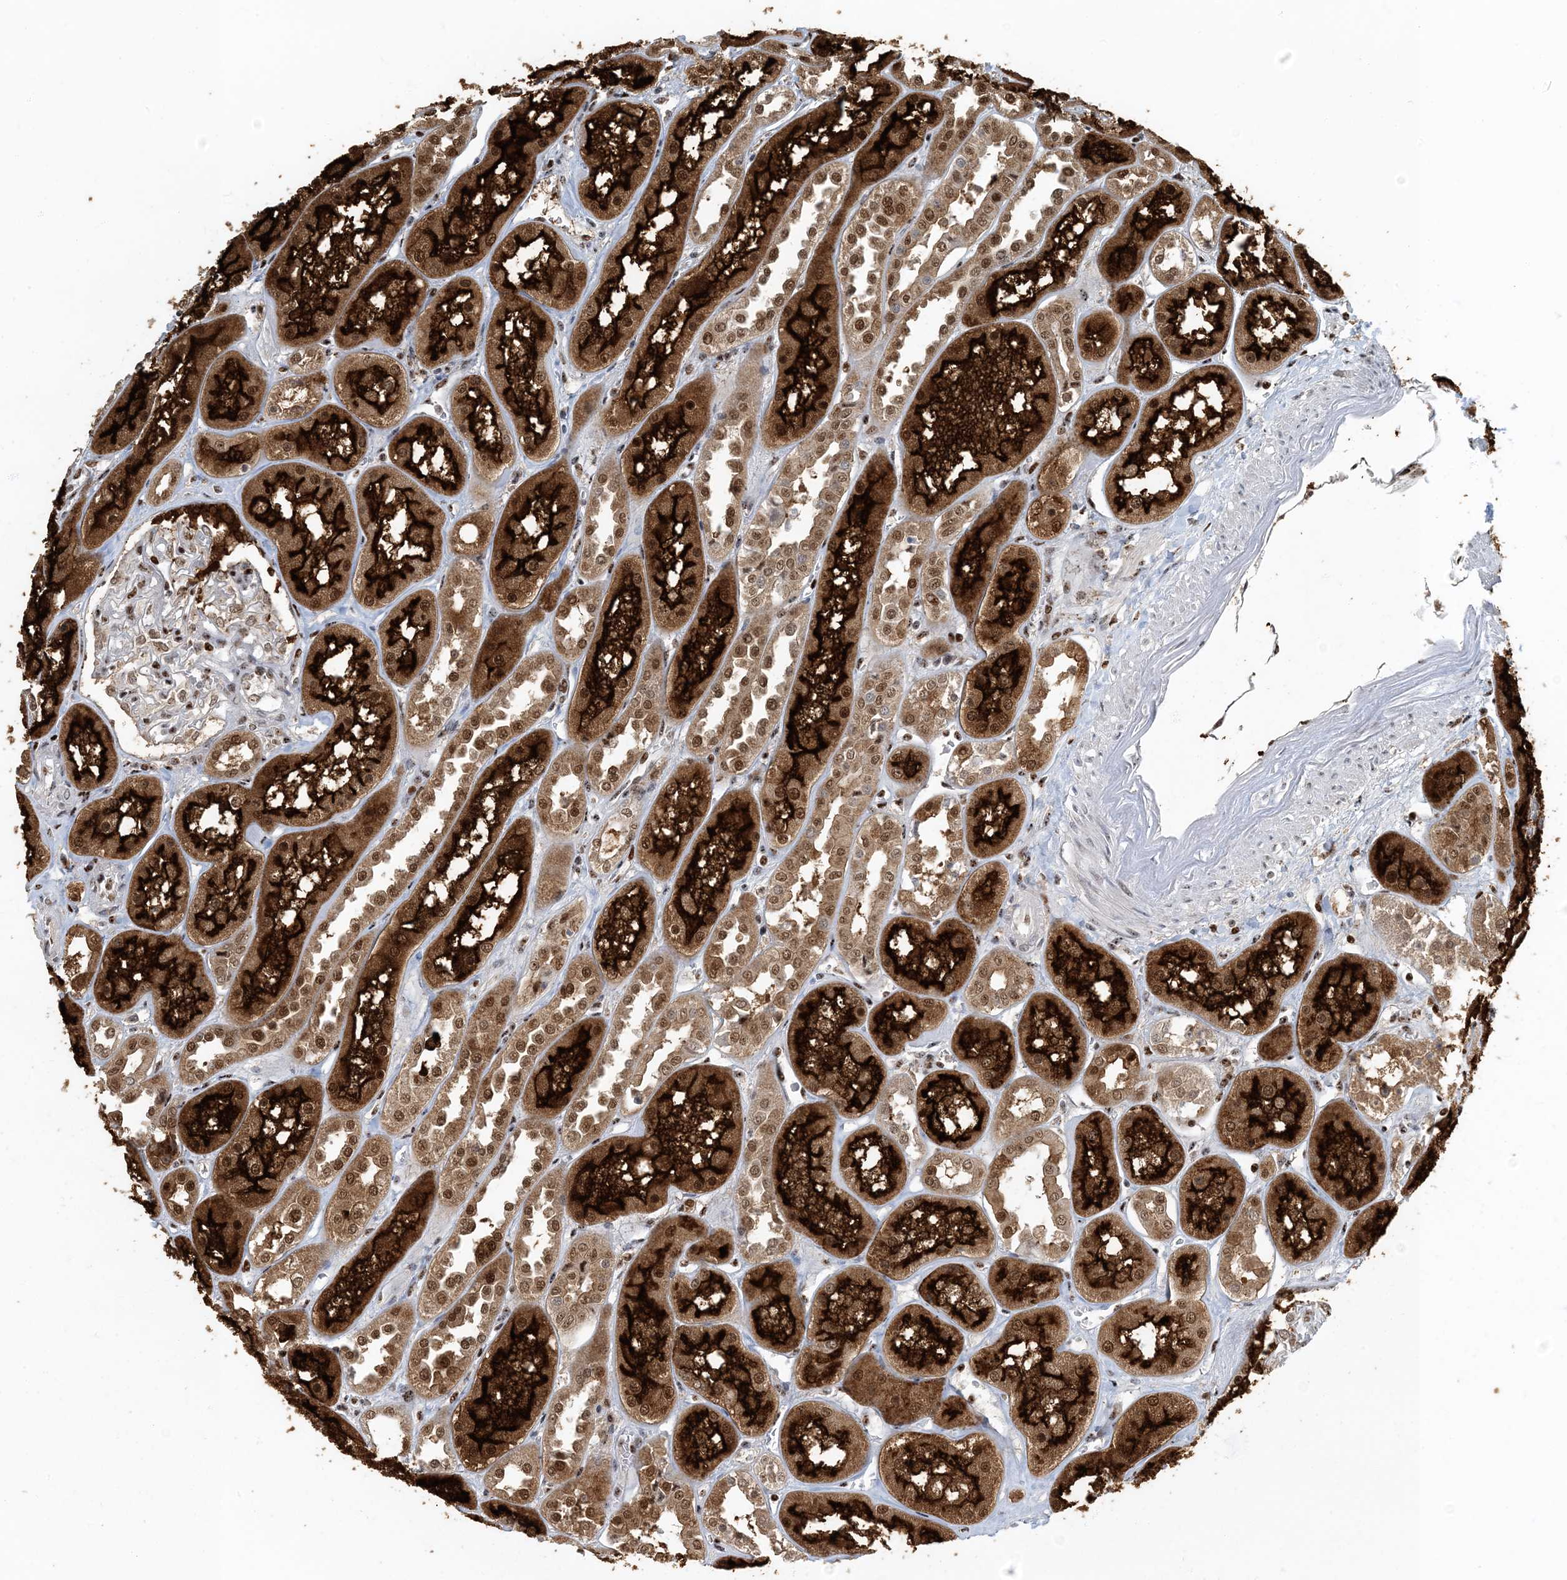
{"staining": {"intensity": "moderate", "quantity": ">75%", "location": "nuclear"}, "tissue": "kidney", "cell_type": "Cells in glomeruli", "image_type": "normal", "snomed": [{"axis": "morphology", "description": "Normal tissue, NOS"}, {"axis": "topography", "description": "Kidney"}], "caption": "Immunohistochemistry photomicrograph of unremarkable human kidney stained for a protein (brown), which demonstrates medium levels of moderate nuclear staining in about >75% of cells in glomeruli.", "gene": "MBD1", "patient": {"sex": "male", "age": 70}}